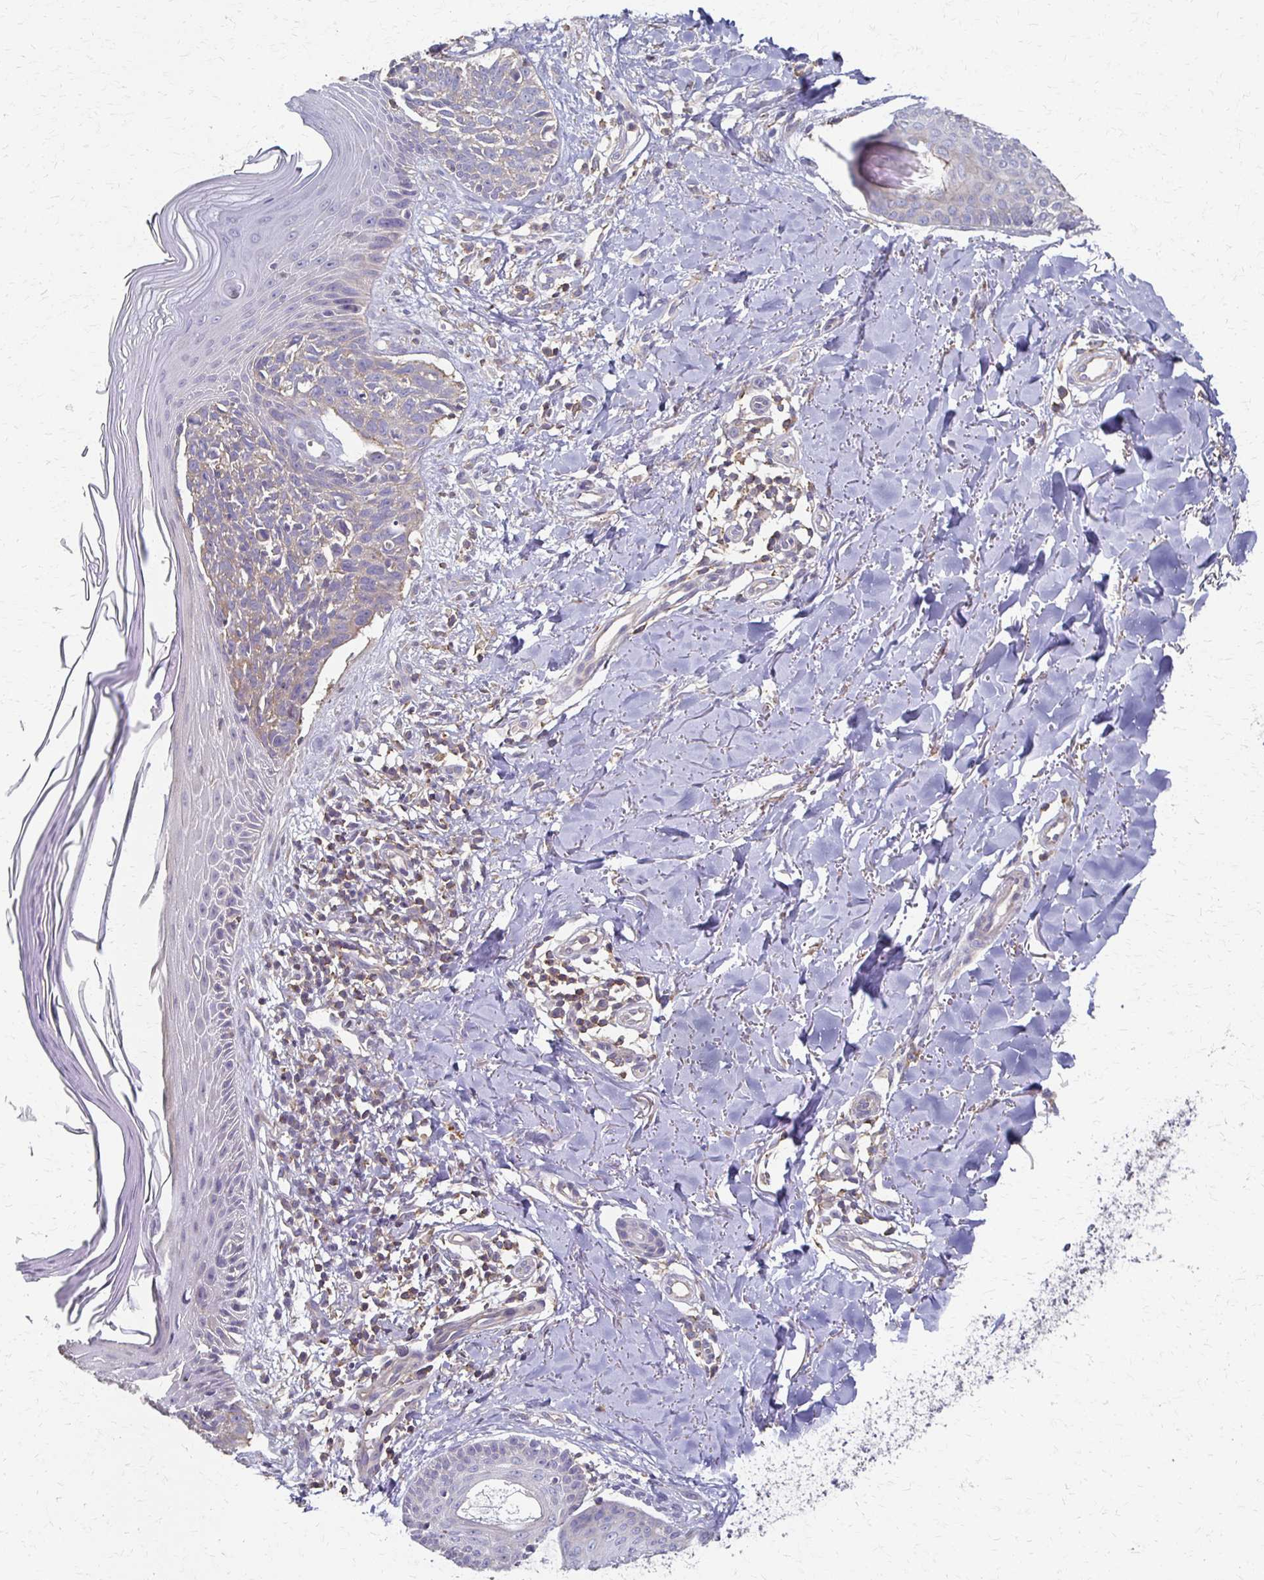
{"staining": {"intensity": "negative", "quantity": "none", "location": "none"}, "tissue": "skin cancer", "cell_type": "Tumor cells", "image_type": "cancer", "snomed": [{"axis": "morphology", "description": "Basal cell carcinoma"}, {"axis": "topography", "description": "Skin"}], "caption": "This is a micrograph of immunohistochemistry staining of skin basal cell carcinoma, which shows no expression in tumor cells.", "gene": "C1QTNF7", "patient": {"sex": "female", "age": 45}}